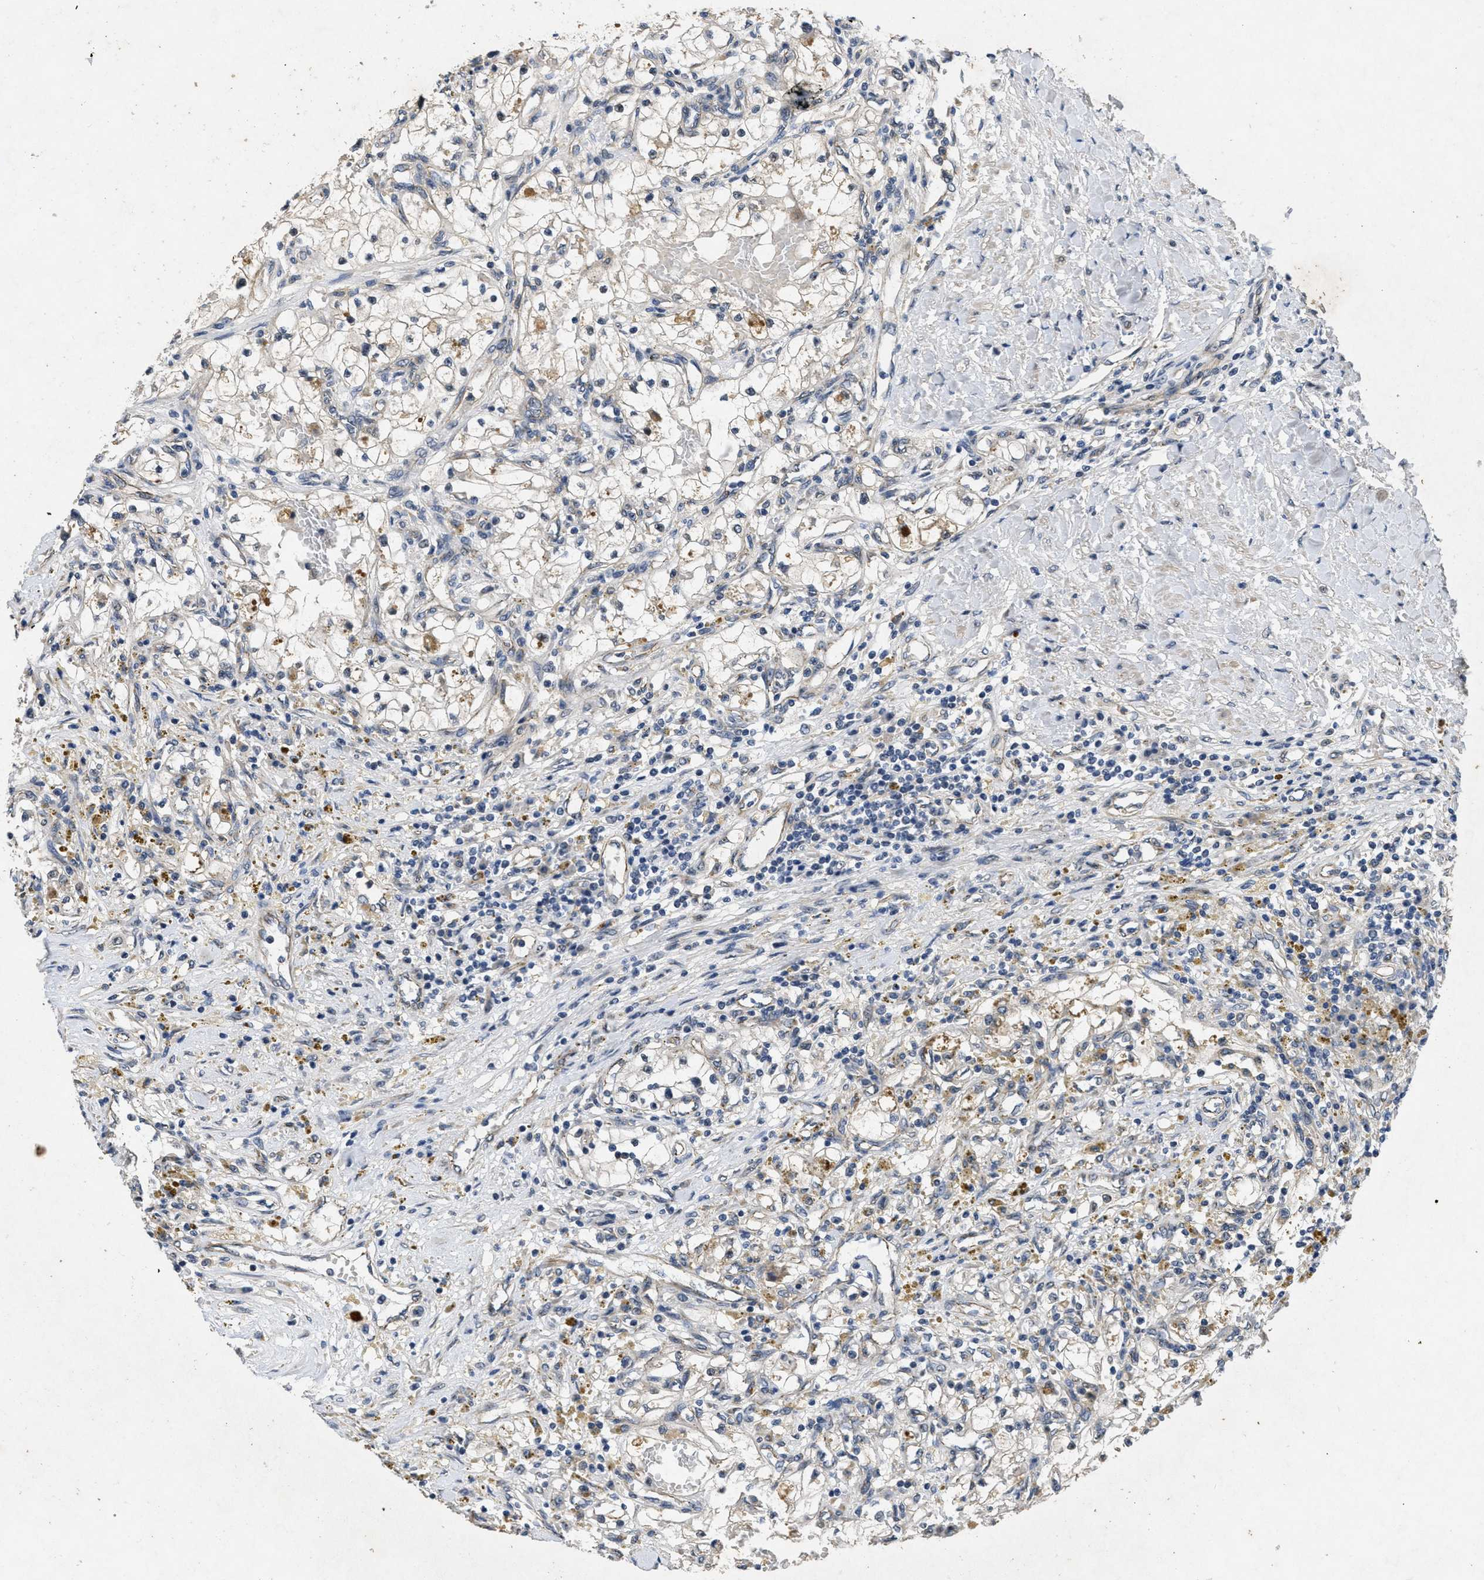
{"staining": {"intensity": "weak", "quantity": "25%-75%", "location": "cytoplasmic/membranous"}, "tissue": "renal cancer", "cell_type": "Tumor cells", "image_type": "cancer", "snomed": [{"axis": "morphology", "description": "Adenocarcinoma, NOS"}, {"axis": "topography", "description": "Kidney"}], "caption": "Renal cancer was stained to show a protein in brown. There is low levels of weak cytoplasmic/membranous staining in about 25%-75% of tumor cells.", "gene": "PAPOLG", "patient": {"sex": "male", "age": 68}}